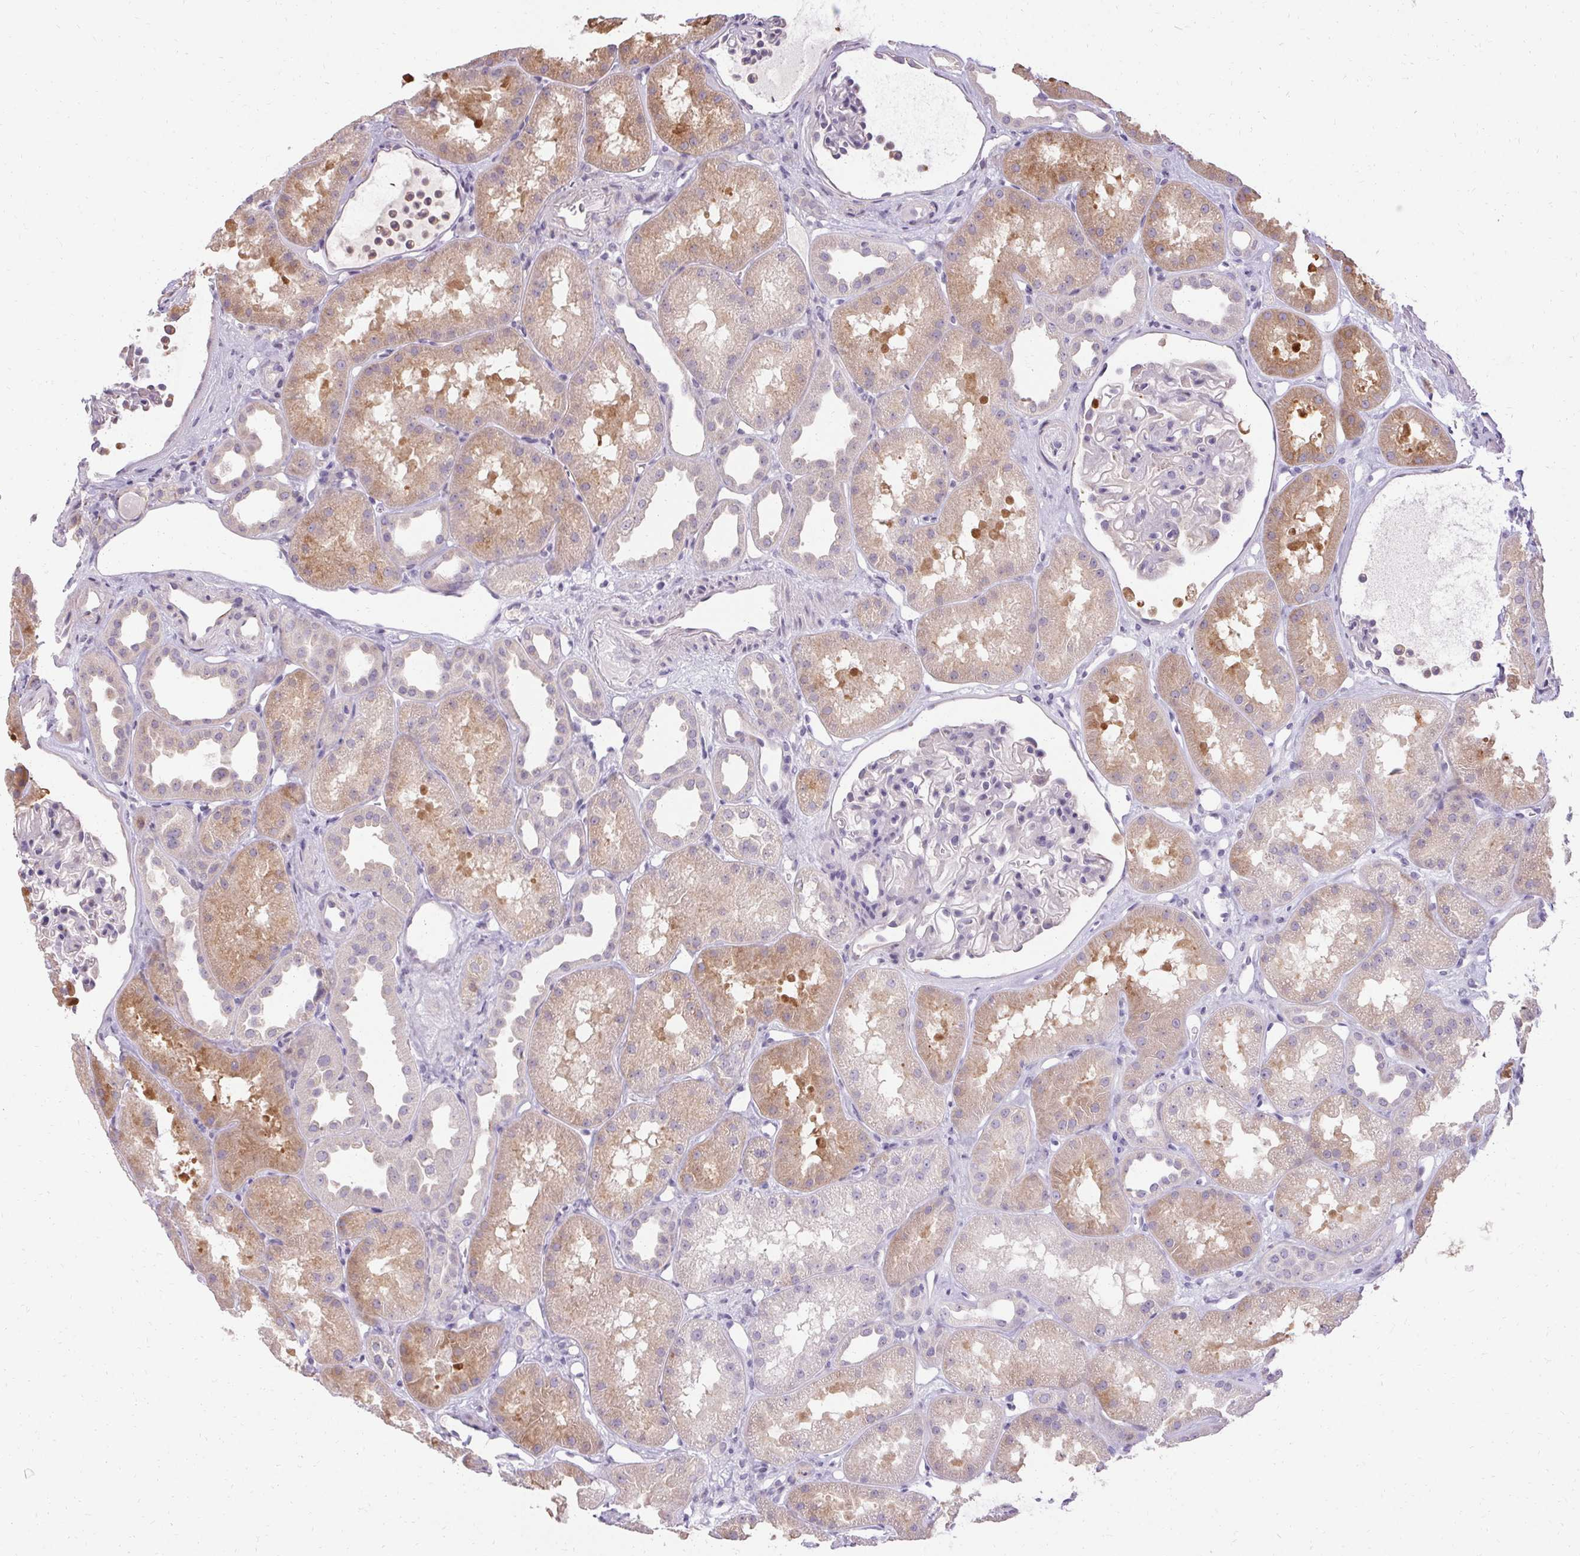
{"staining": {"intensity": "negative", "quantity": "none", "location": "none"}, "tissue": "kidney", "cell_type": "Cells in glomeruli", "image_type": "normal", "snomed": [{"axis": "morphology", "description": "Normal tissue, NOS"}, {"axis": "topography", "description": "Kidney"}], "caption": "There is no significant expression in cells in glomeruli of kidney. (DAB (3,3'-diaminobenzidine) immunohistochemistry, high magnification).", "gene": "HSD17B3", "patient": {"sex": "male", "age": 61}}